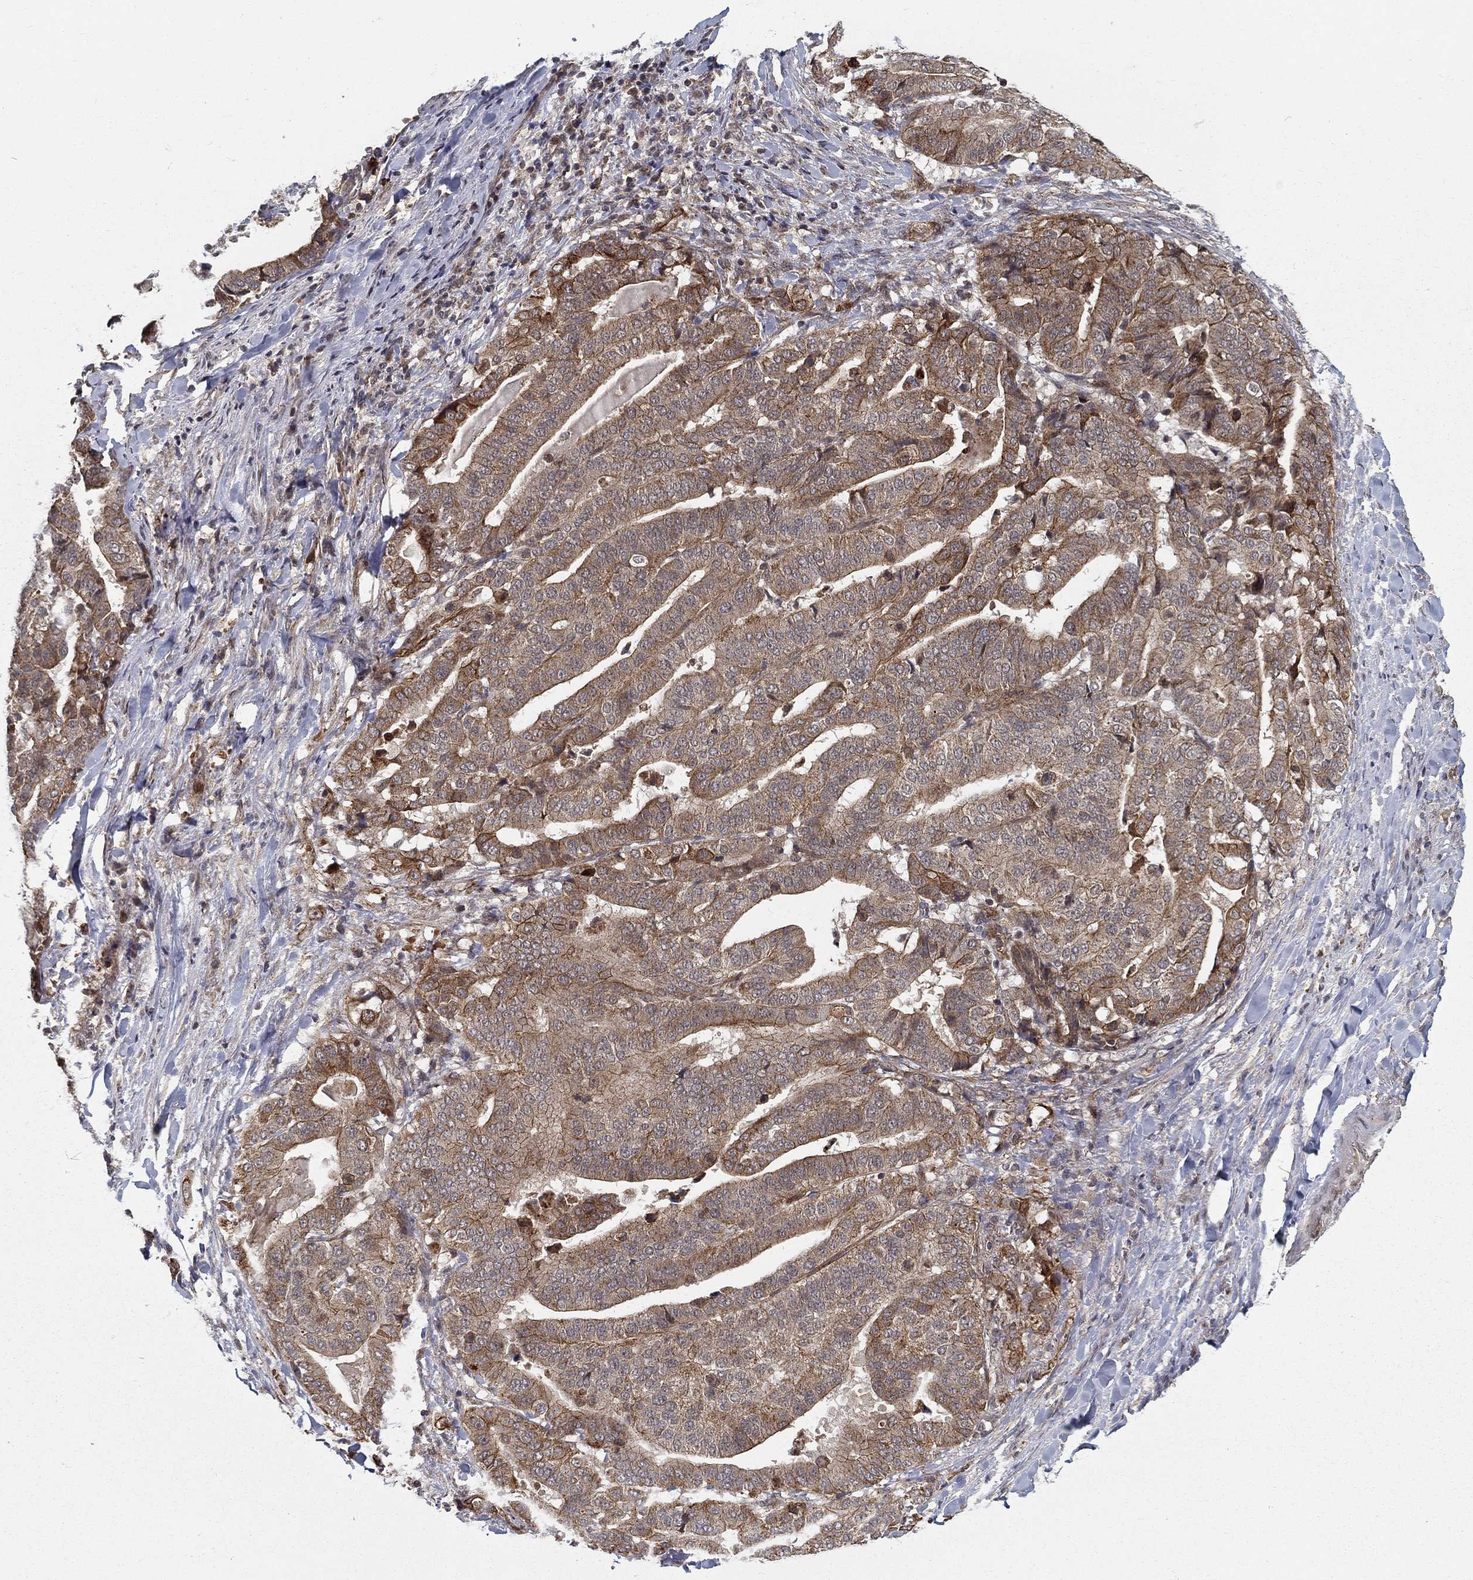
{"staining": {"intensity": "moderate", "quantity": ">75%", "location": "cytoplasmic/membranous"}, "tissue": "stomach cancer", "cell_type": "Tumor cells", "image_type": "cancer", "snomed": [{"axis": "morphology", "description": "Adenocarcinoma, NOS"}, {"axis": "topography", "description": "Stomach"}], "caption": "Immunohistochemical staining of human stomach cancer (adenocarcinoma) exhibits medium levels of moderate cytoplasmic/membranous positivity in about >75% of tumor cells. Immunohistochemistry (ihc) stains the protein of interest in brown and the nuclei are stained blue.", "gene": "UACA", "patient": {"sex": "male", "age": 48}}